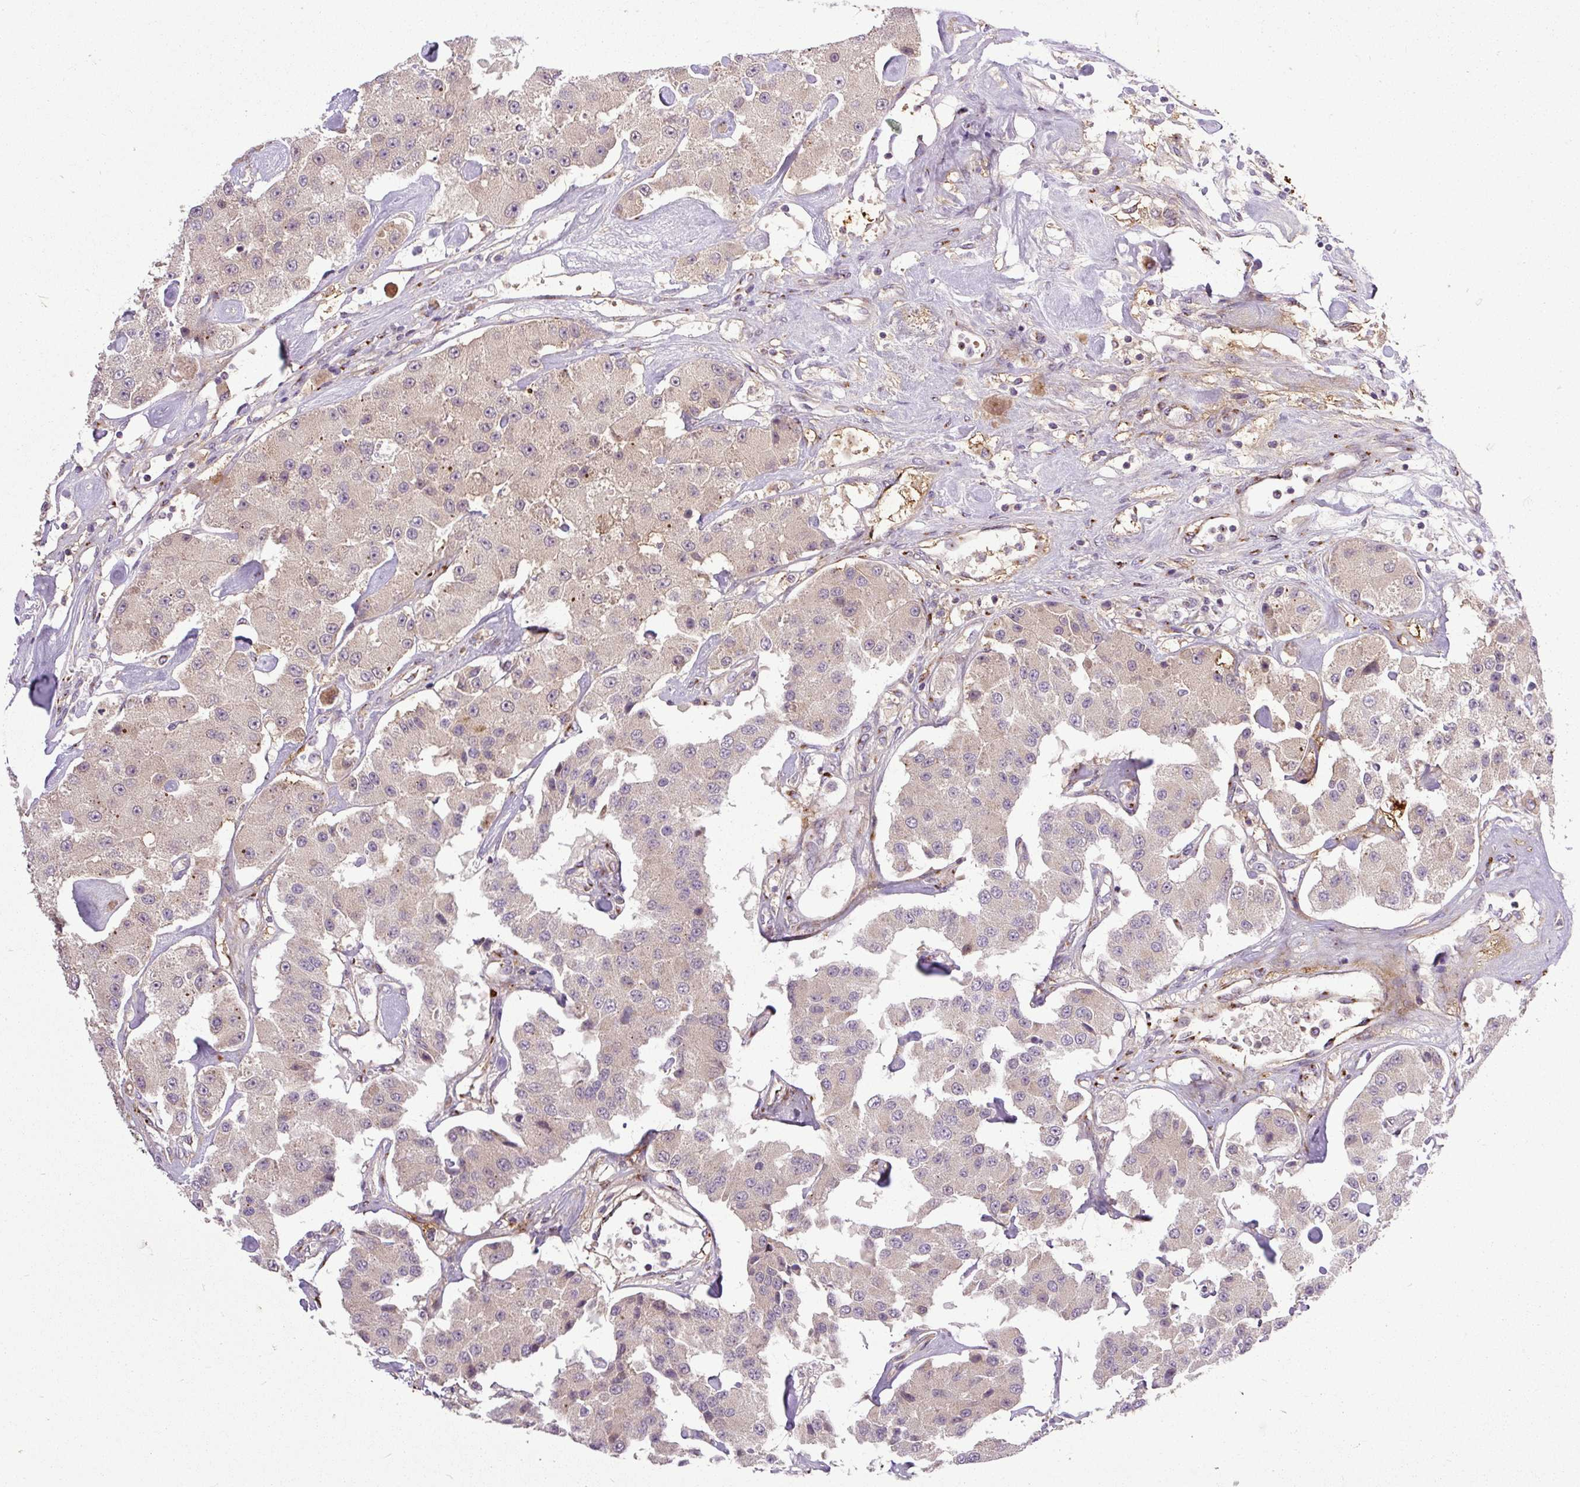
{"staining": {"intensity": "negative", "quantity": "none", "location": "none"}, "tissue": "carcinoid", "cell_type": "Tumor cells", "image_type": "cancer", "snomed": [{"axis": "morphology", "description": "Carcinoid, malignant, NOS"}, {"axis": "topography", "description": "Pancreas"}], "caption": "Image shows no protein expression in tumor cells of carcinoid tissue.", "gene": "MSMP", "patient": {"sex": "male", "age": 41}}